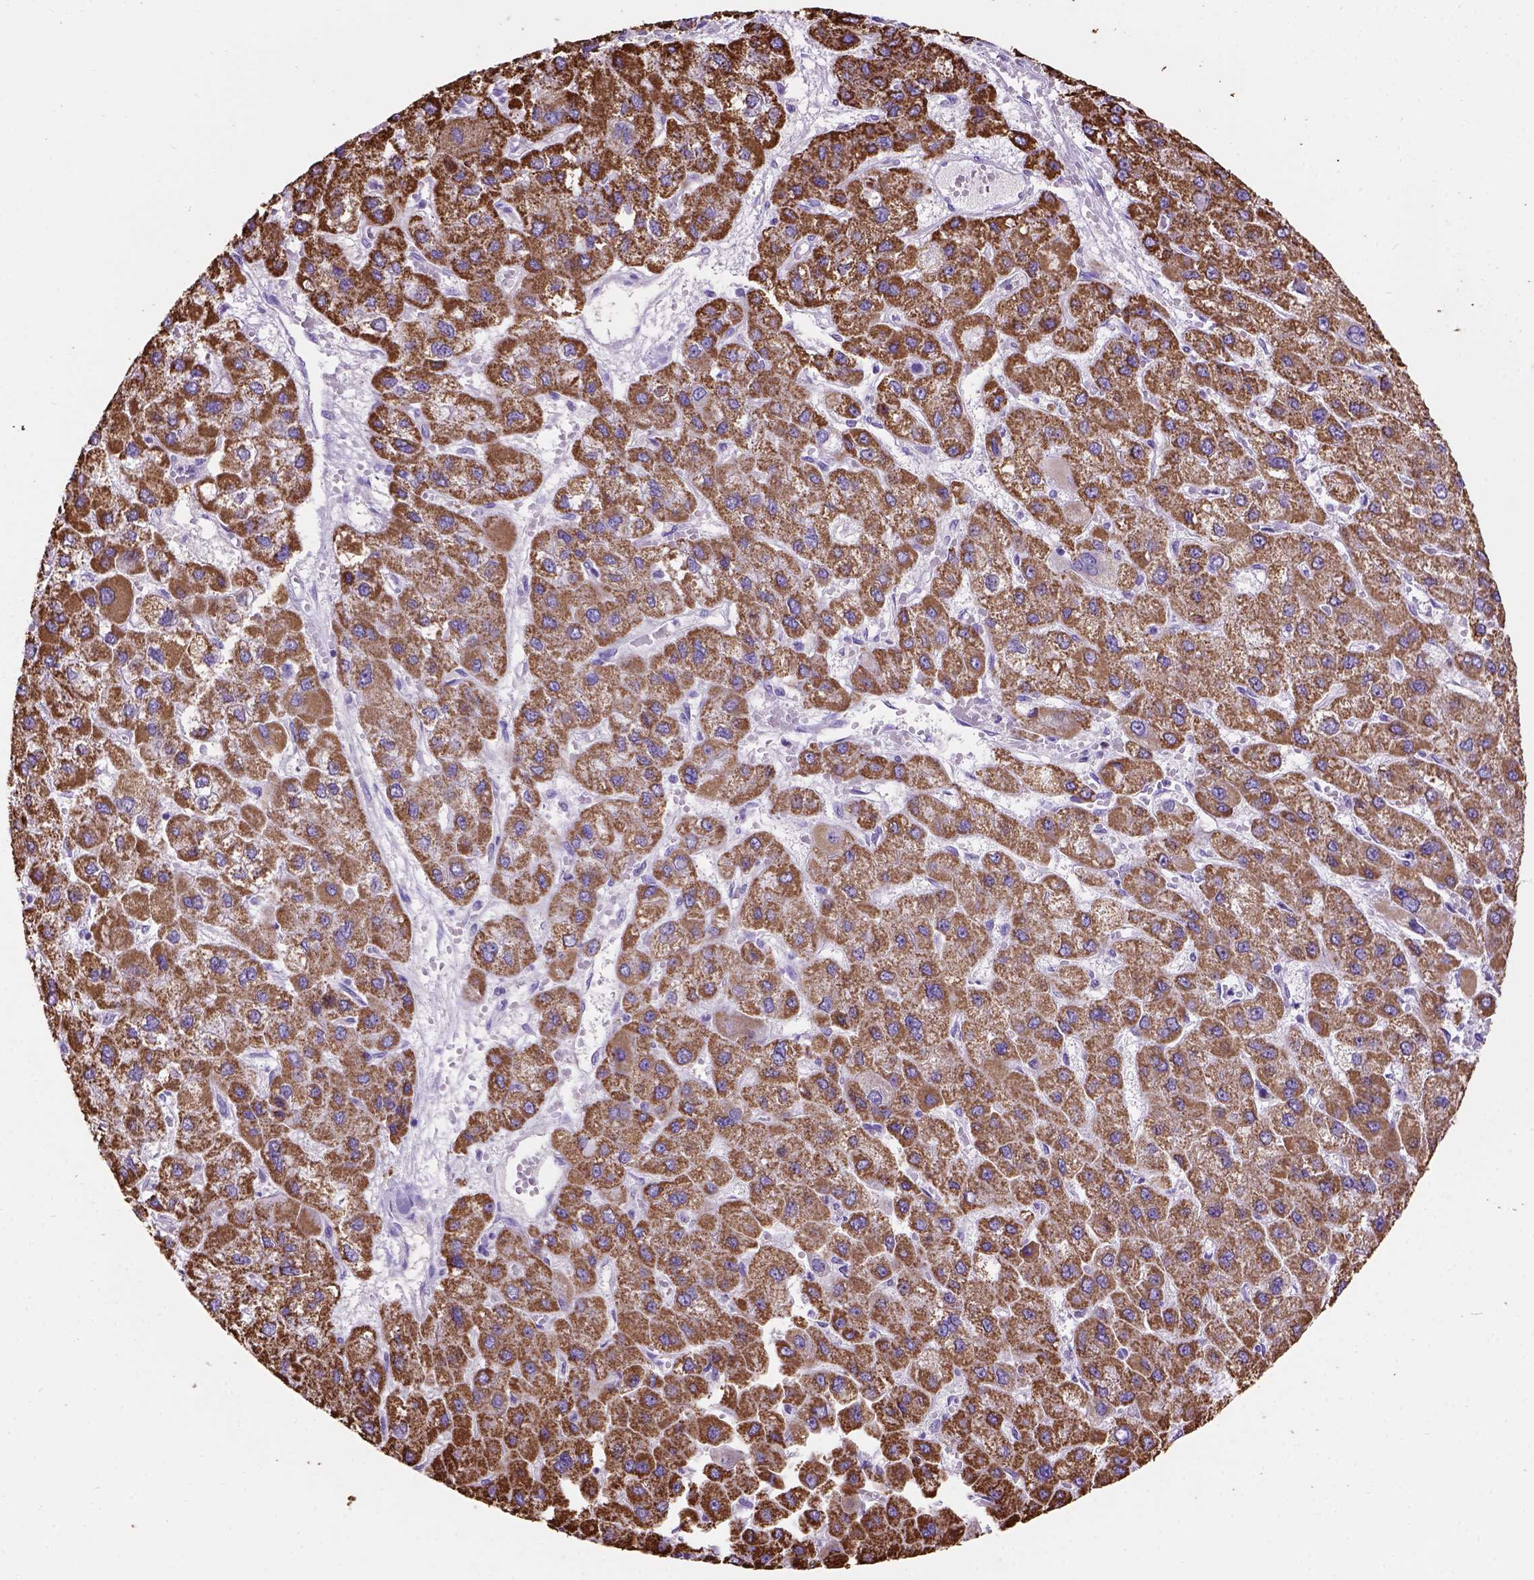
{"staining": {"intensity": "strong", "quantity": ">75%", "location": "cytoplasmic/membranous"}, "tissue": "liver cancer", "cell_type": "Tumor cells", "image_type": "cancer", "snomed": [{"axis": "morphology", "description": "Carcinoma, Hepatocellular, NOS"}, {"axis": "topography", "description": "Liver"}], "caption": "Immunohistochemistry (IHC) photomicrograph of liver cancer stained for a protein (brown), which shows high levels of strong cytoplasmic/membranous staining in about >75% of tumor cells.", "gene": "L2HGDH", "patient": {"sex": "female", "age": 41}}